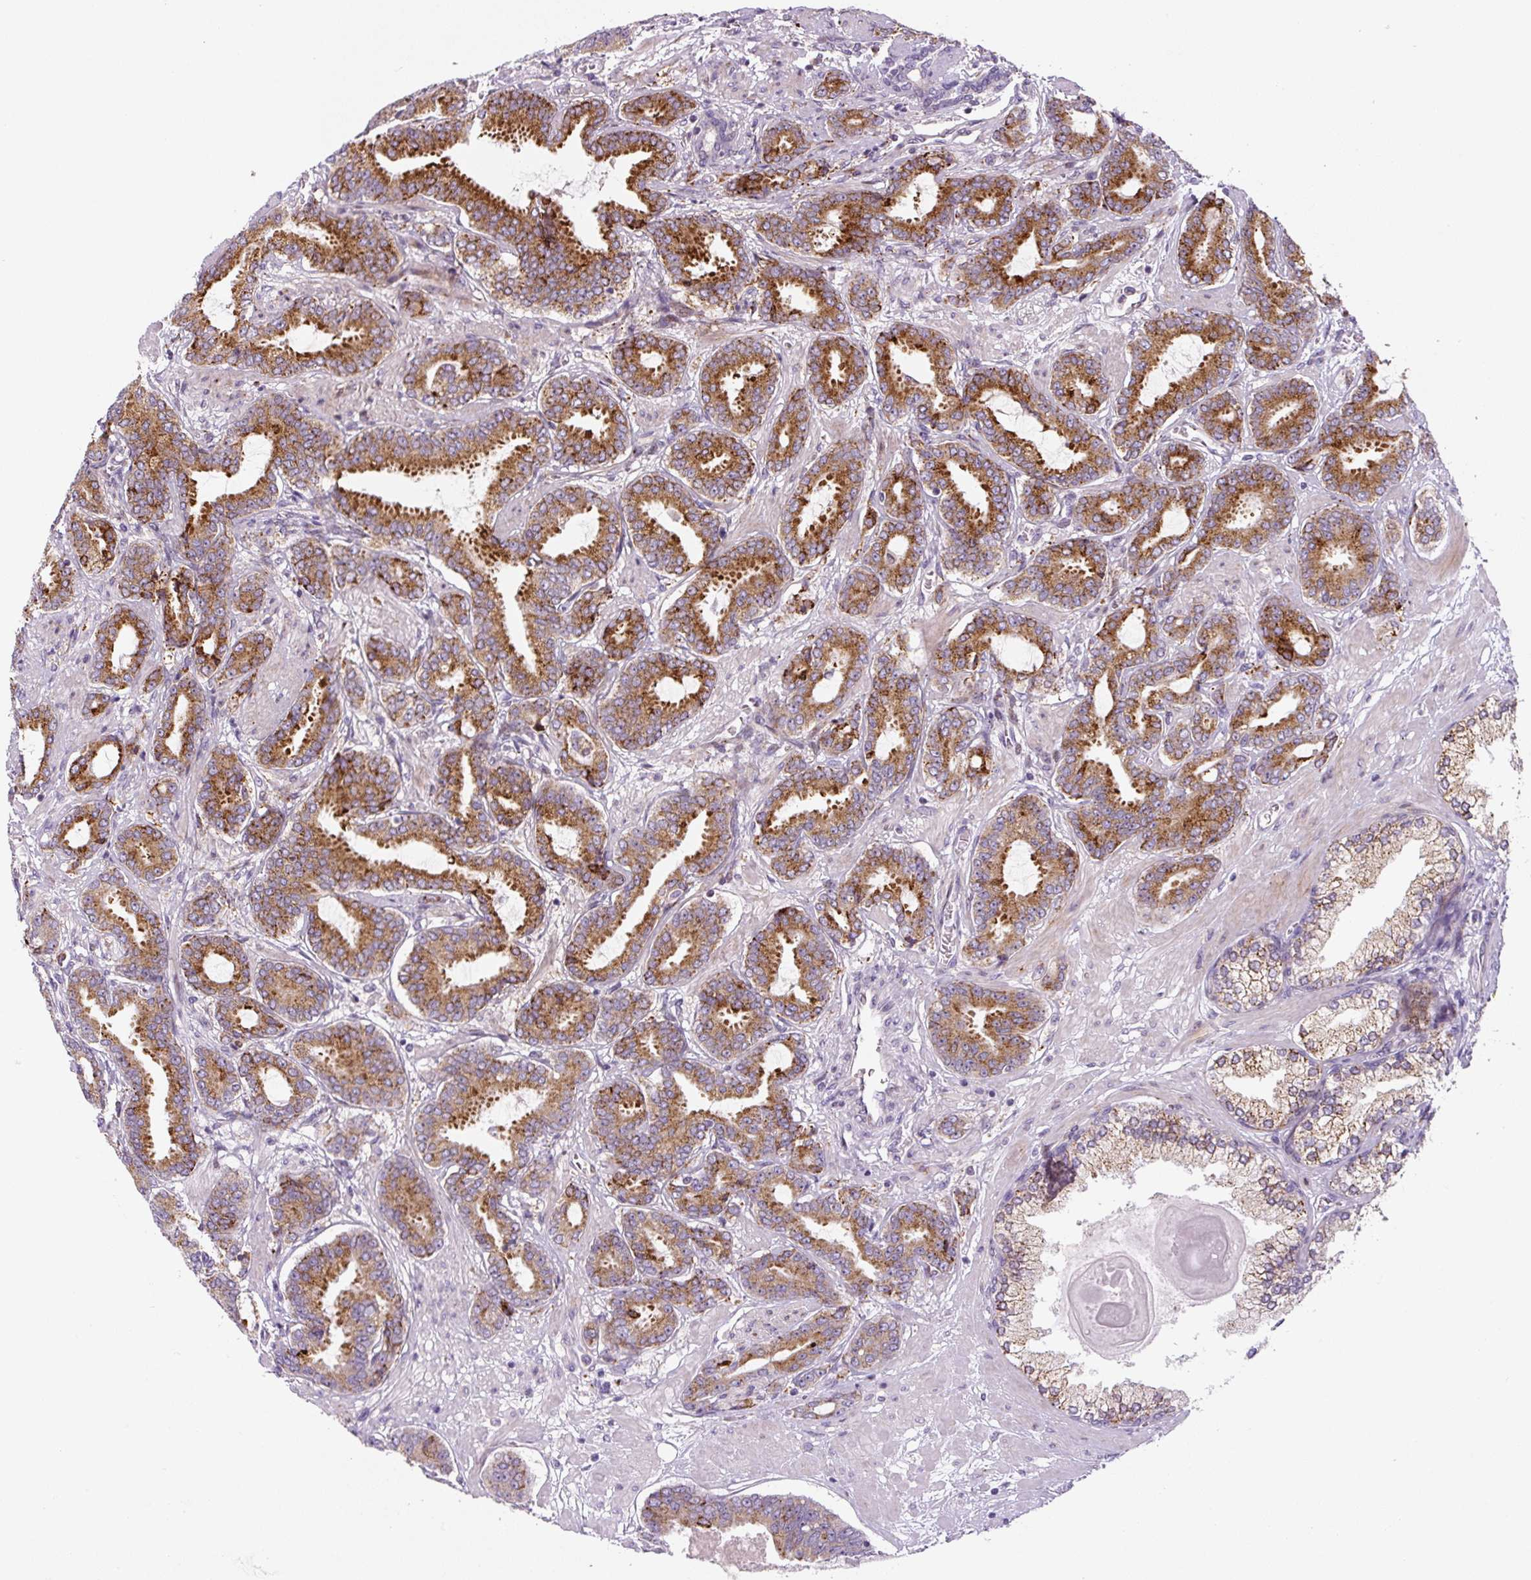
{"staining": {"intensity": "moderate", "quantity": ">75%", "location": "cytoplasmic/membranous"}, "tissue": "prostate cancer", "cell_type": "Tumor cells", "image_type": "cancer", "snomed": [{"axis": "morphology", "description": "Adenocarcinoma, Low grade"}, {"axis": "topography", "description": "Prostate and seminal vesicle, NOS"}], "caption": "A high-resolution micrograph shows IHC staining of adenocarcinoma (low-grade) (prostate), which shows moderate cytoplasmic/membranous expression in about >75% of tumor cells.", "gene": "DISP3", "patient": {"sex": "male", "age": 61}}